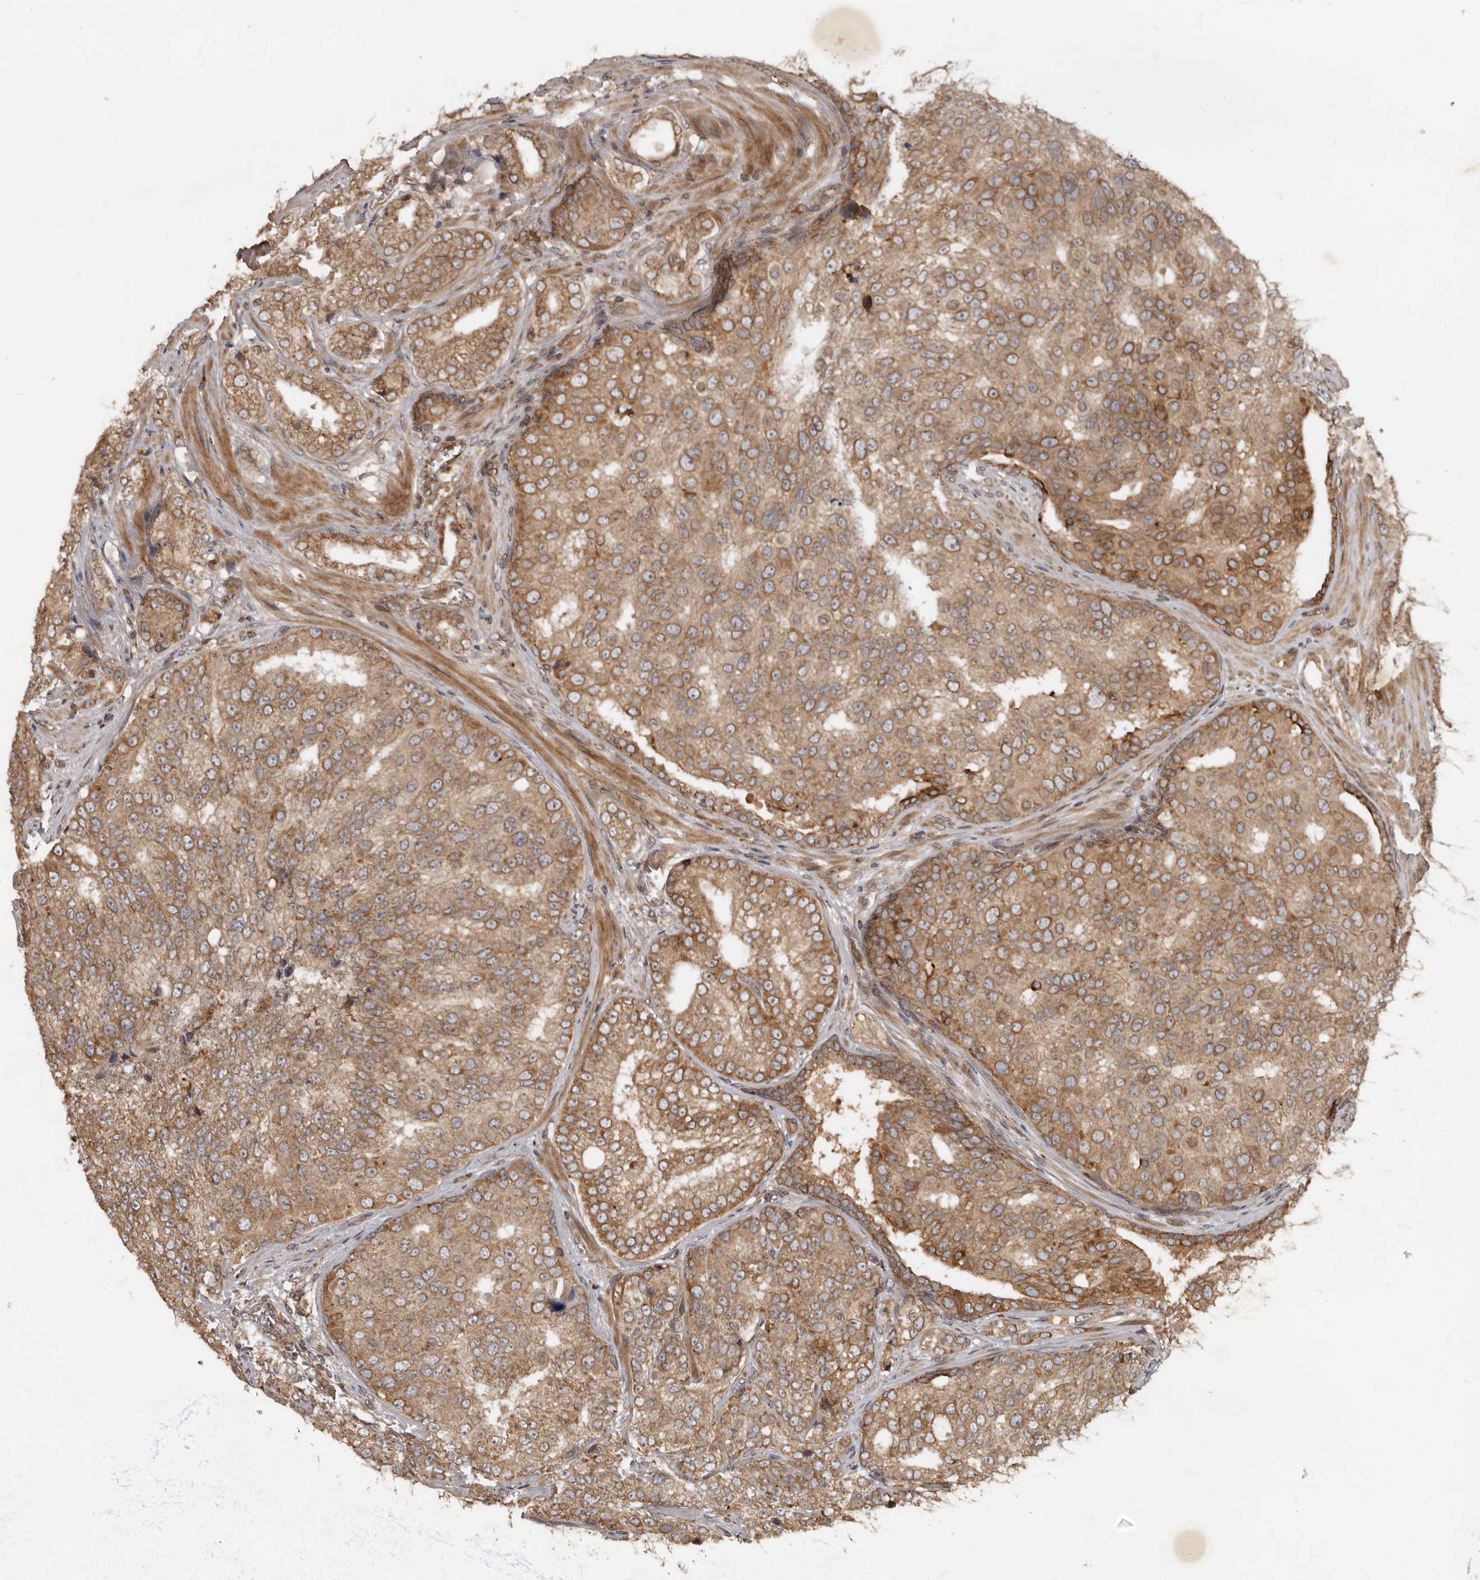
{"staining": {"intensity": "moderate", "quantity": ">75%", "location": "cytoplasmic/membranous"}, "tissue": "prostate cancer", "cell_type": "Tumor cells", "image_type": "cancer", "snomed": [{"axis": "morphology", "description": "Adenocarcinoma, High grade"}, {"axis": "topography", "description": "Prostate"}], "caption": "Tumor cells show moderate cytoplasmic/membranous positivity in about >75% of cells in prostate cancer.", "gene": "STK36", "patient": {"sex": "male", "age": 58}}